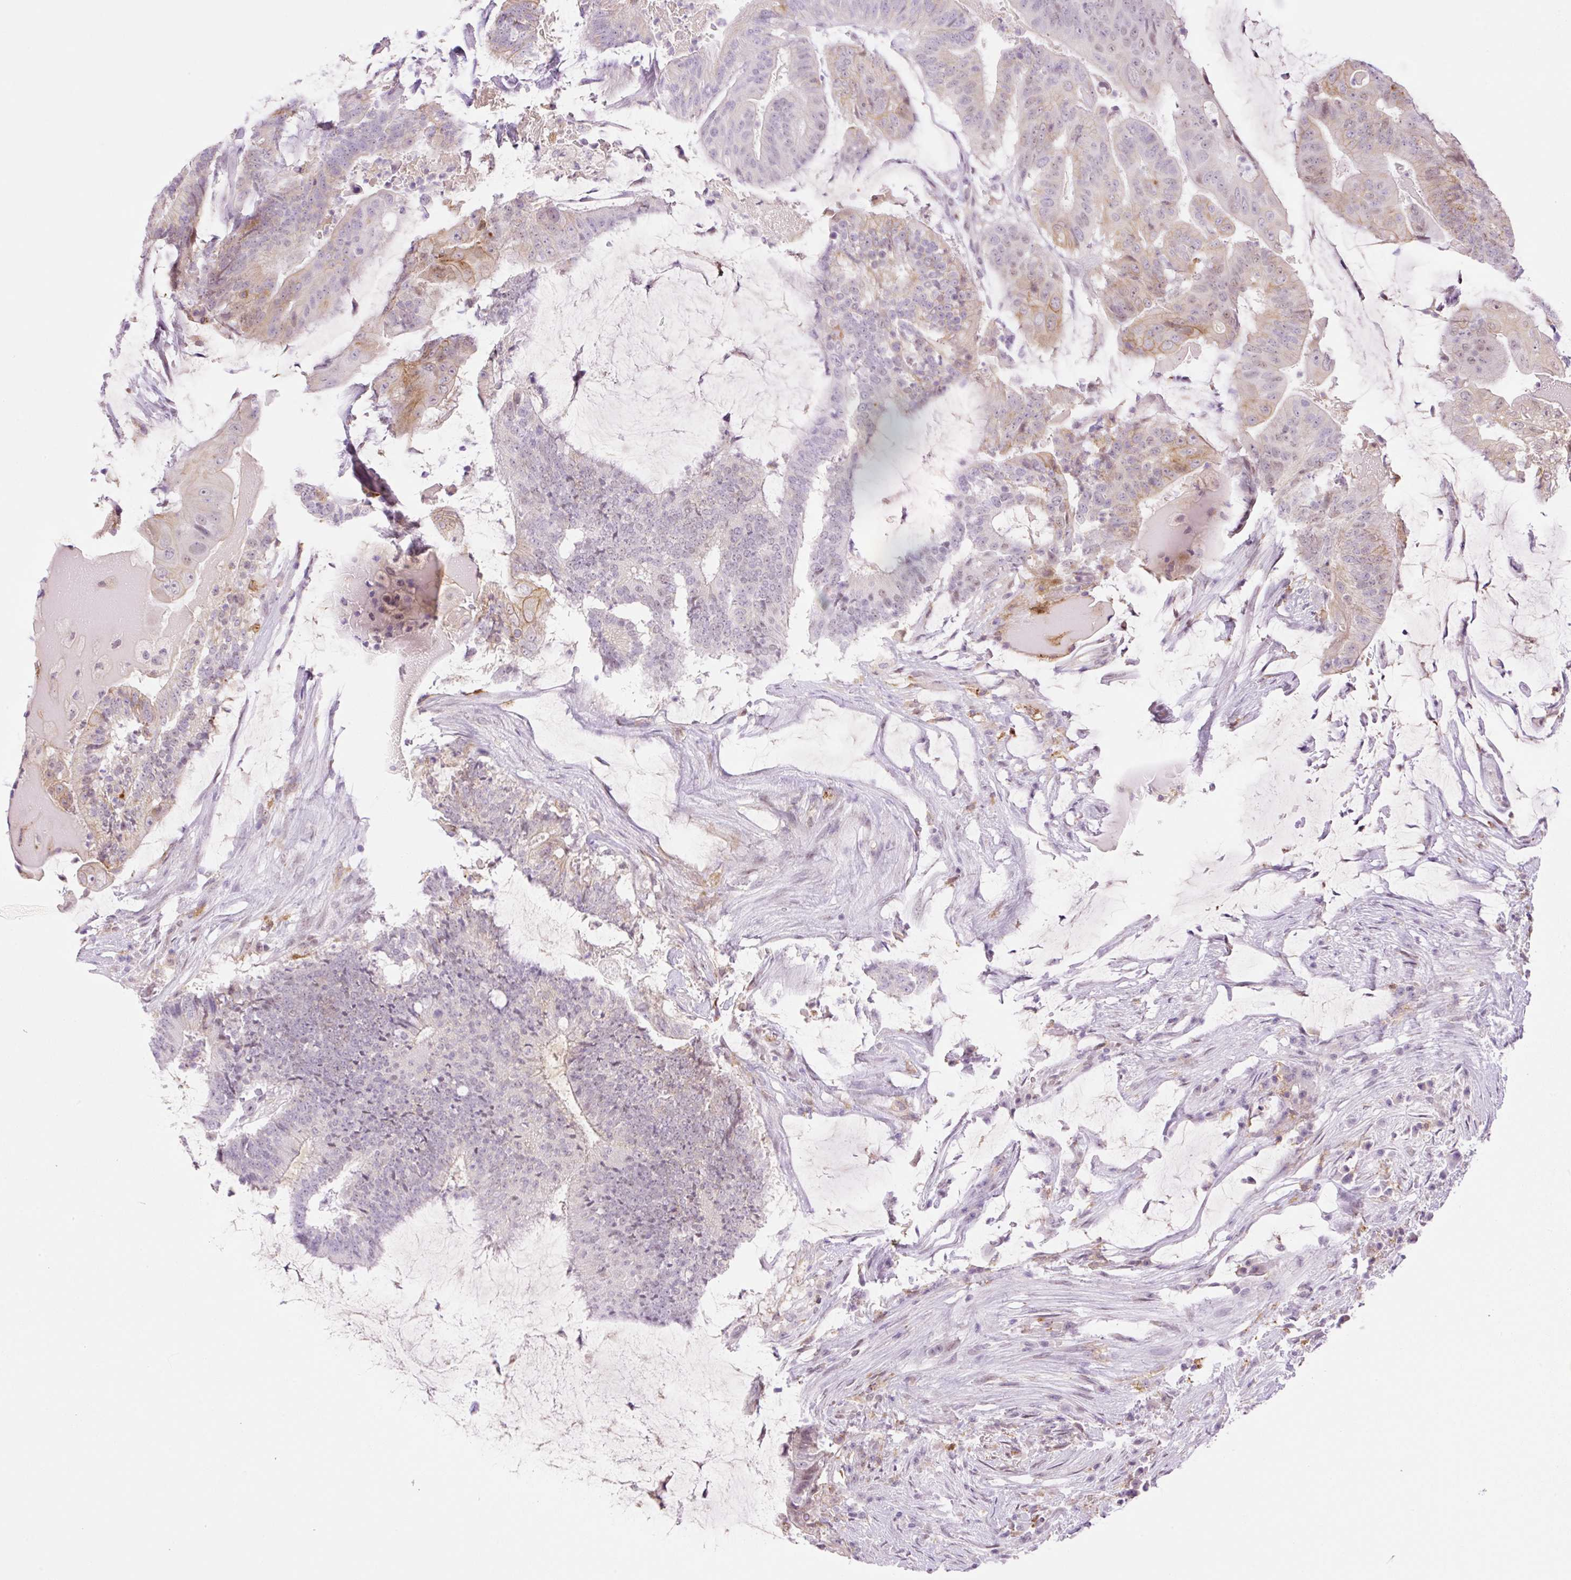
{"staining": {"intensity": "moderate", "quantity": "<25%", "location": "cytoplasmic/membranous"}, "tissue": "colorectal cancer", "cell_type": "Tumor cells", "image_type": "cancer", "snomed": [{"axis": "morphology", "description": "Adenocarcinoma, NOS"}, {"axis": "topography", "description": "Colon"}], "caption": "A photomicrograph of colorectal cancer stained for a protein shows moderate cytoplasmic/membranous brown staining in tumor cells. (DAB IHC, brown staining for protein, blue staining for nuclei).", "gene": "PALM3", "patient": {"sex": "female", "age": 43}}